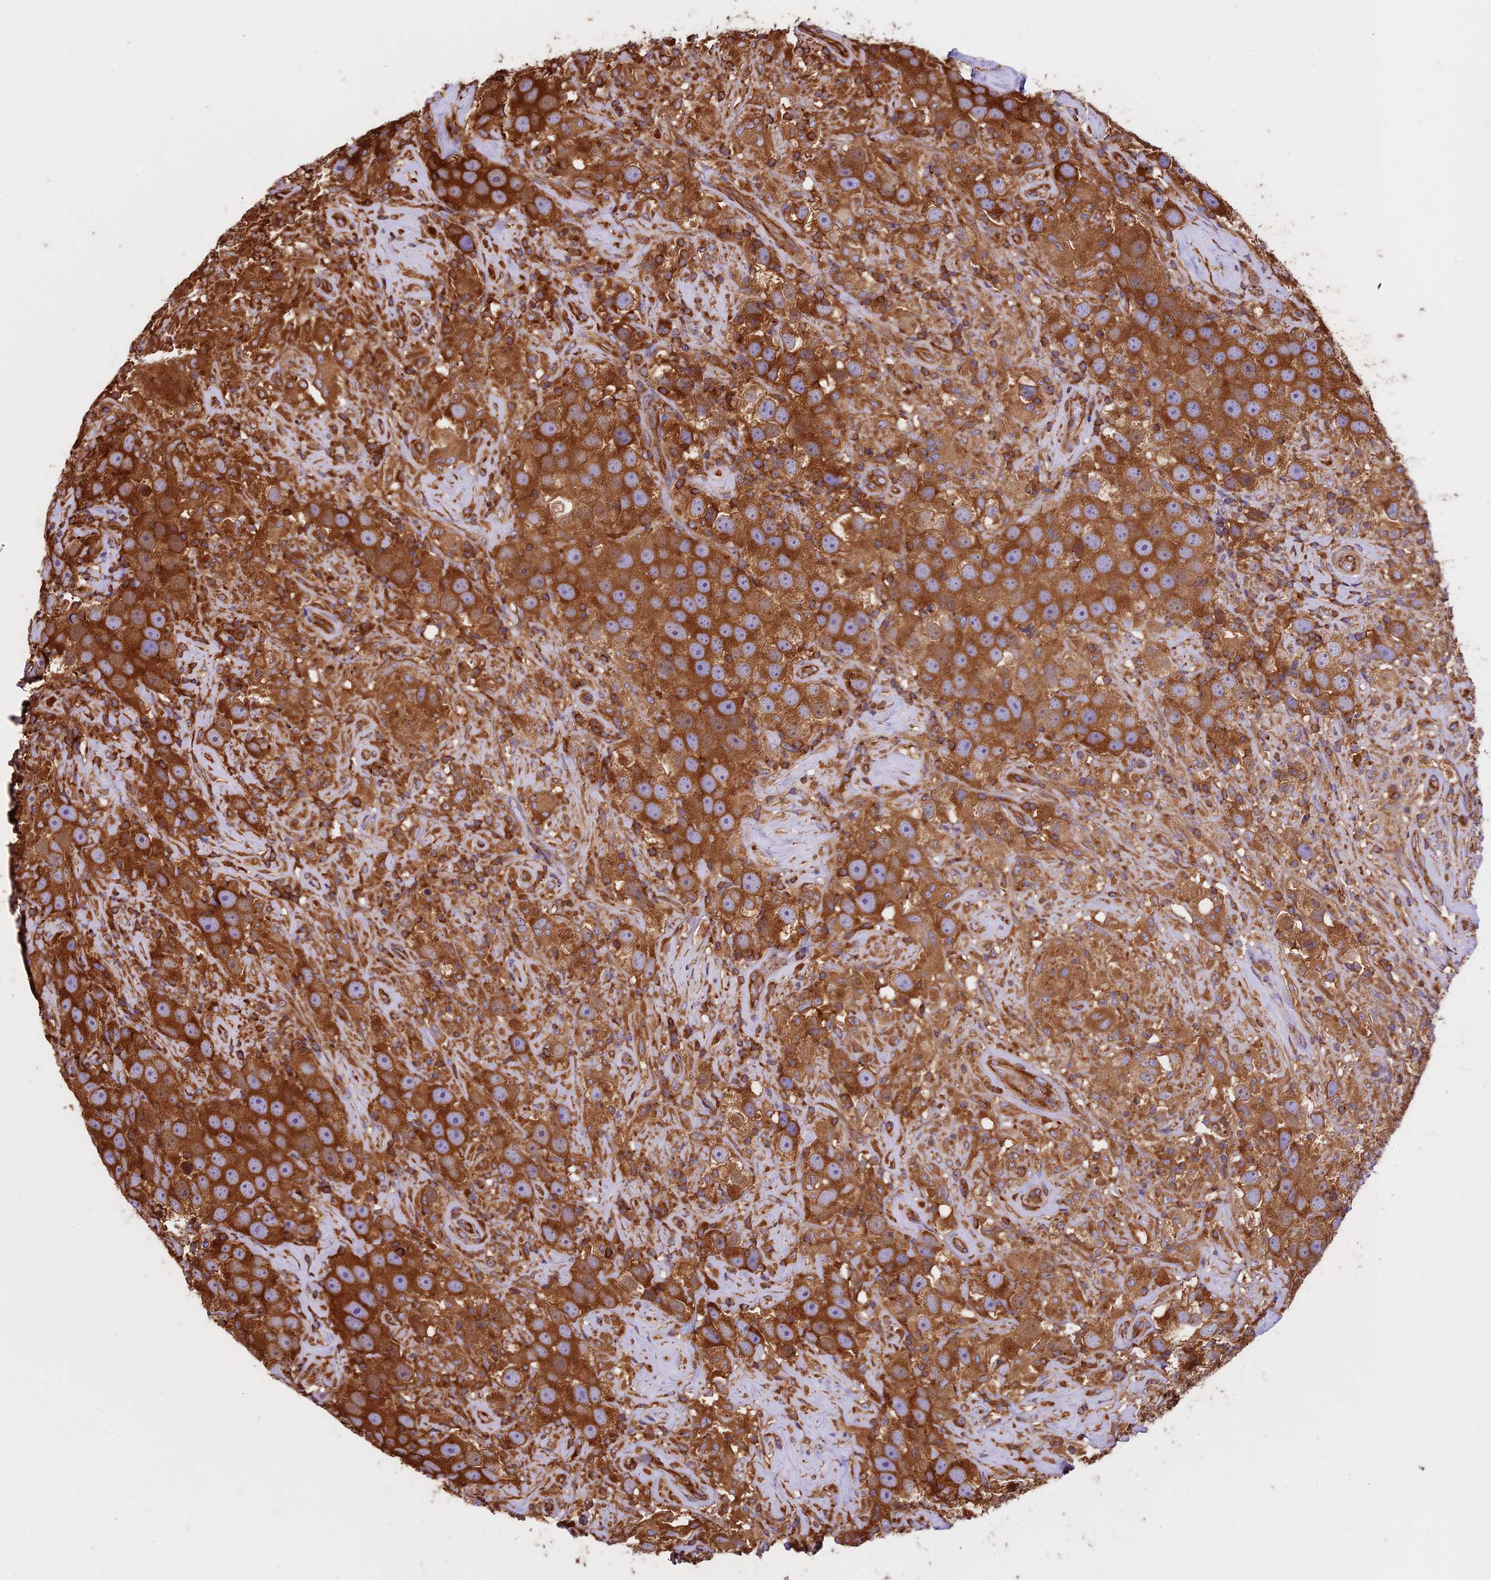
{"staining": {"intensity": "strong", "quantity": ">75%", "location": "cytoplasmic/membranous"}, "tissue": "testis cancer", "cell_type": "Tumor cells", "image_type": "cancer", "snomed": [{"axis": "morphology", "description": "Seminoma, NOS"}, {"axis": "topography", "description": "Testis"}], "caption": "Human seminoma (testis) stained with a brown dye demonstrates strong cytoplasmic/membranous positive positivity in approximately >75% of tumor cells.", "gene": "KARS1", "patient": {"sex": "male", "age": 49}}